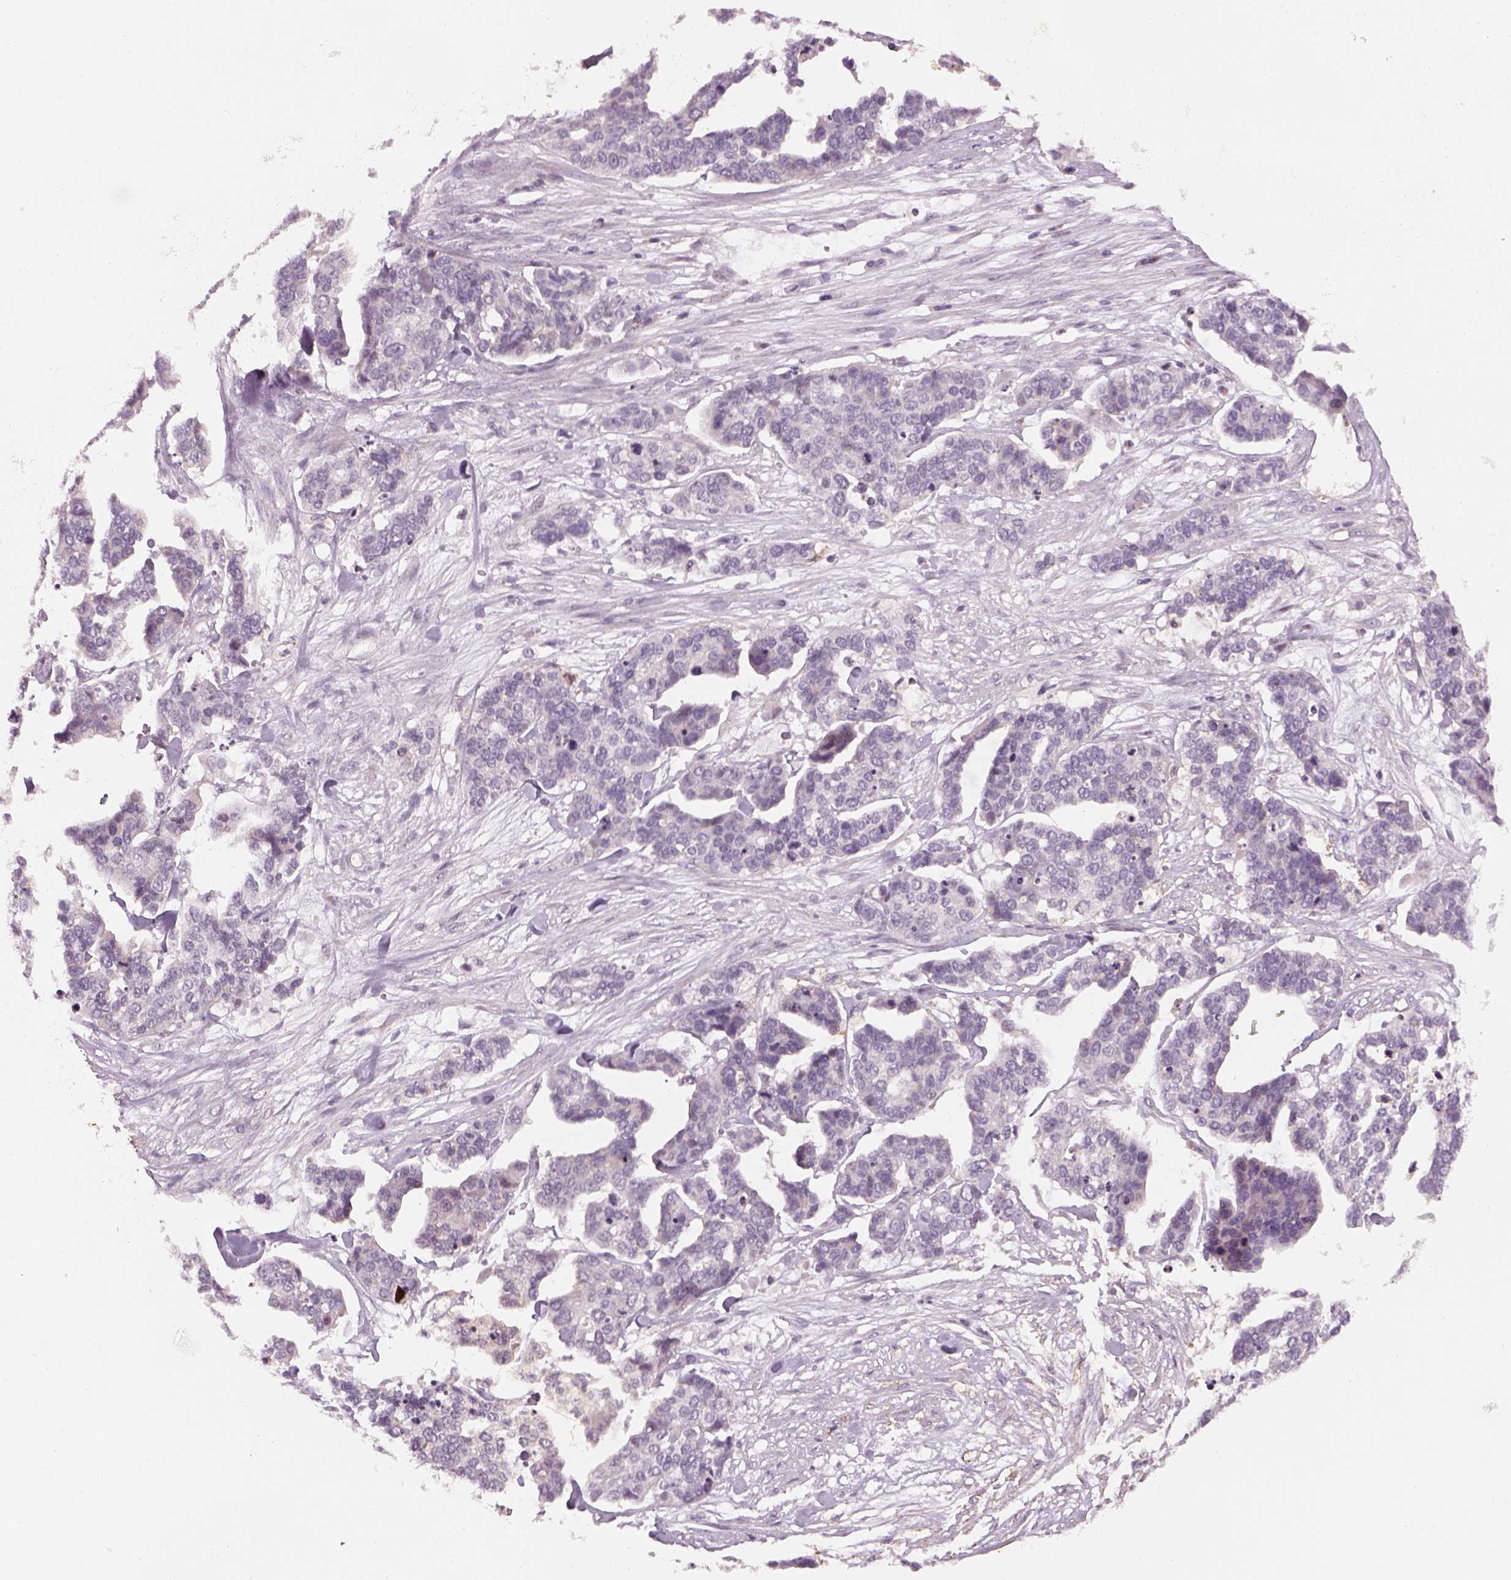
{"staining": {"intensity": "negative", "quantity": "none", "location": "none"}, "tissue": "ovarian cancer", "cell_type": "Tumor cells", "image_type": "cancer", "snomed": [{"axis": "morphology", "description": "Carcinoma, endometroid"}, {"axis": "topography", "description": "Ovary"}], "caption": "The histopathology image displays no significant expression in tumor cells of ovarian cancer.", "gene": "GDNF", "patient": {"sex": "female", "age": 65}}